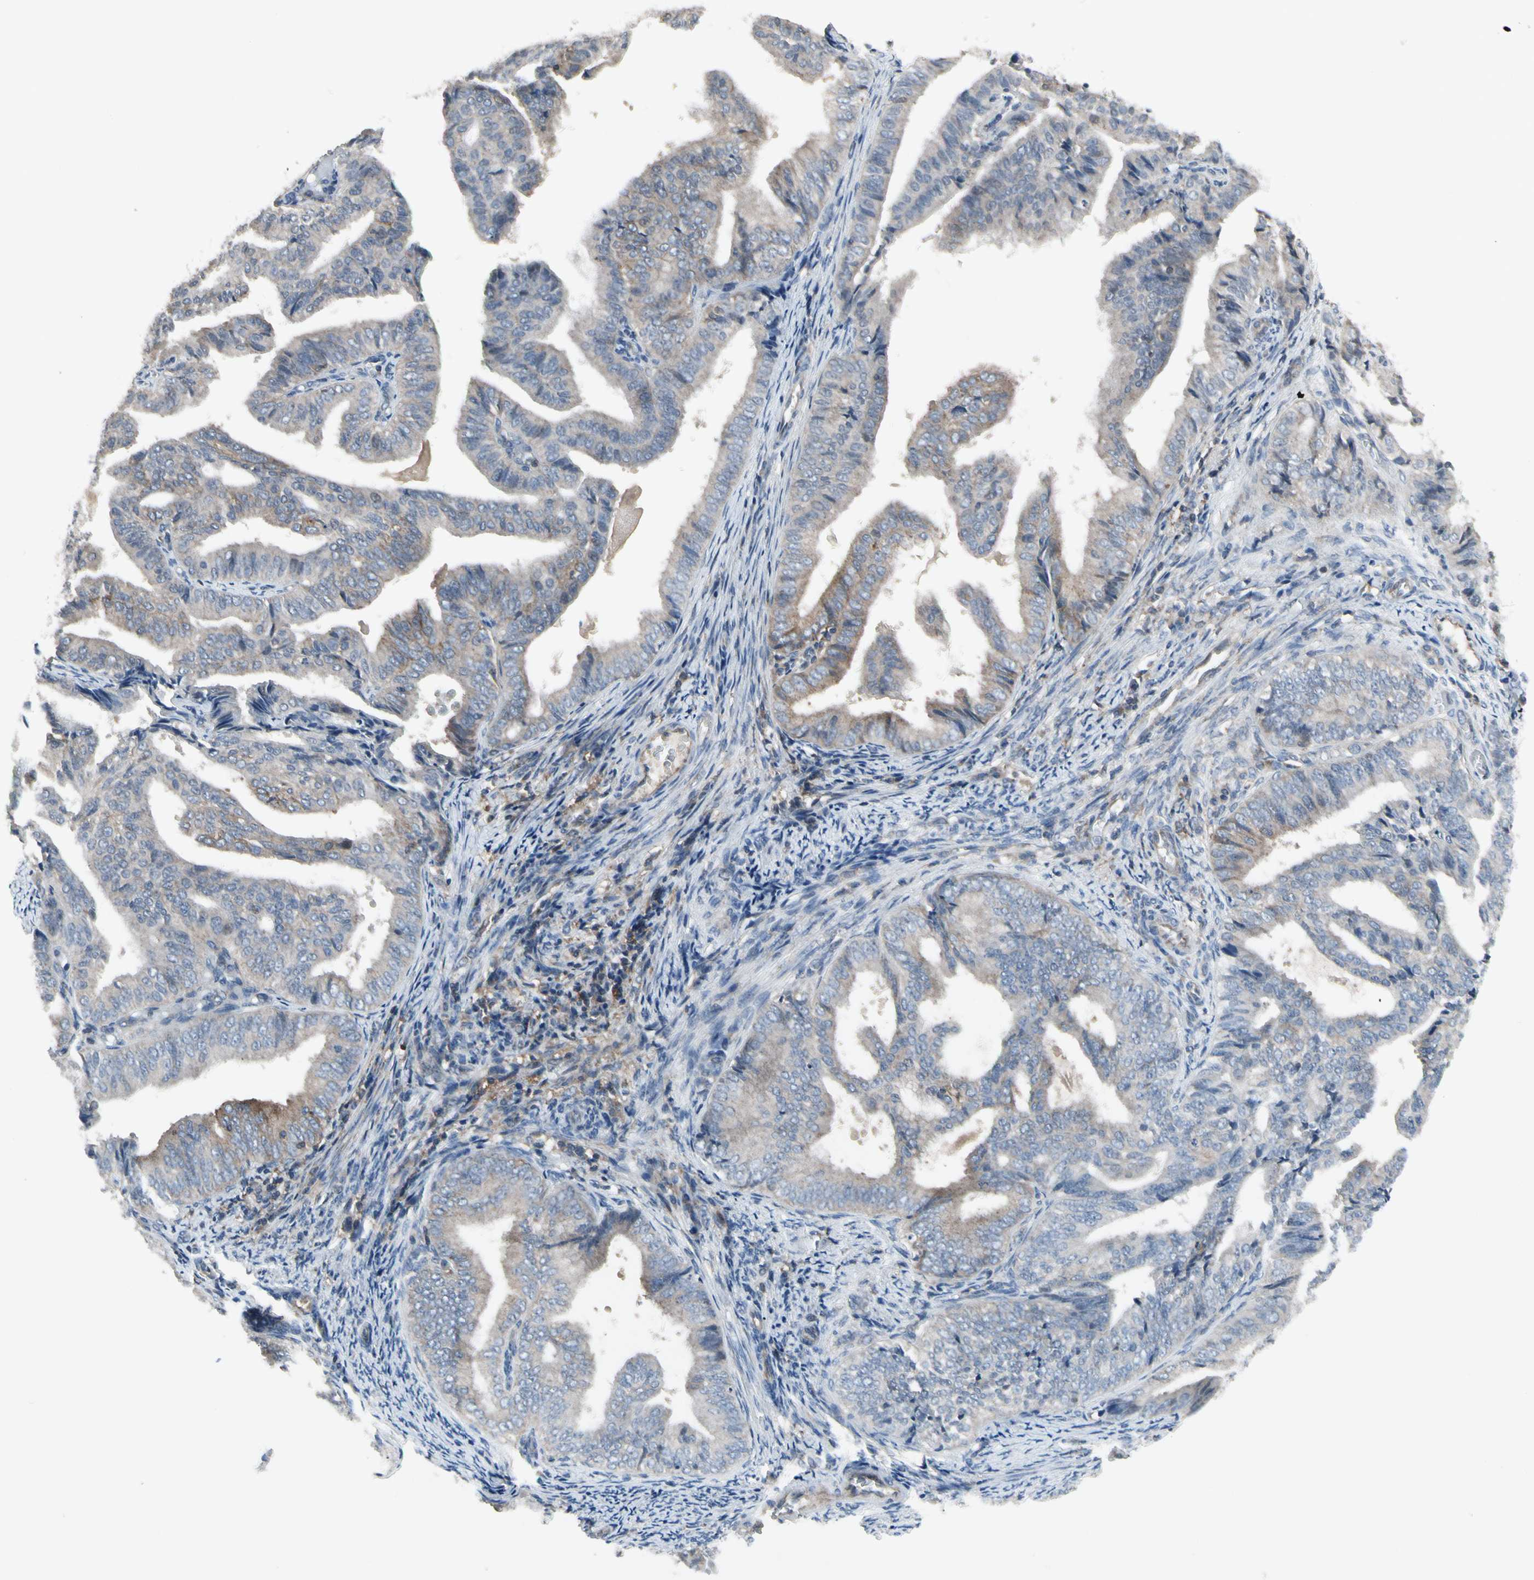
{"staining": {"intensity": "weak", "quantity": "<25%", "location": "cytoplasmic/membranous"}, "tissue": "endometrial cancer", "cell_type": "Tumor cells", "image_type": "cancer", "snomed": [{"axis": "morphology", "description": "Adenocarcinoma, NOS"}, {"axis": "topography", "description": "Endometrium"}], "caption": "Human endometrial cancer stained for a protein using IHC displays no expression in tumor cells.", "gene": "NMI", "patient": {"sex": "female", "age": 58}}